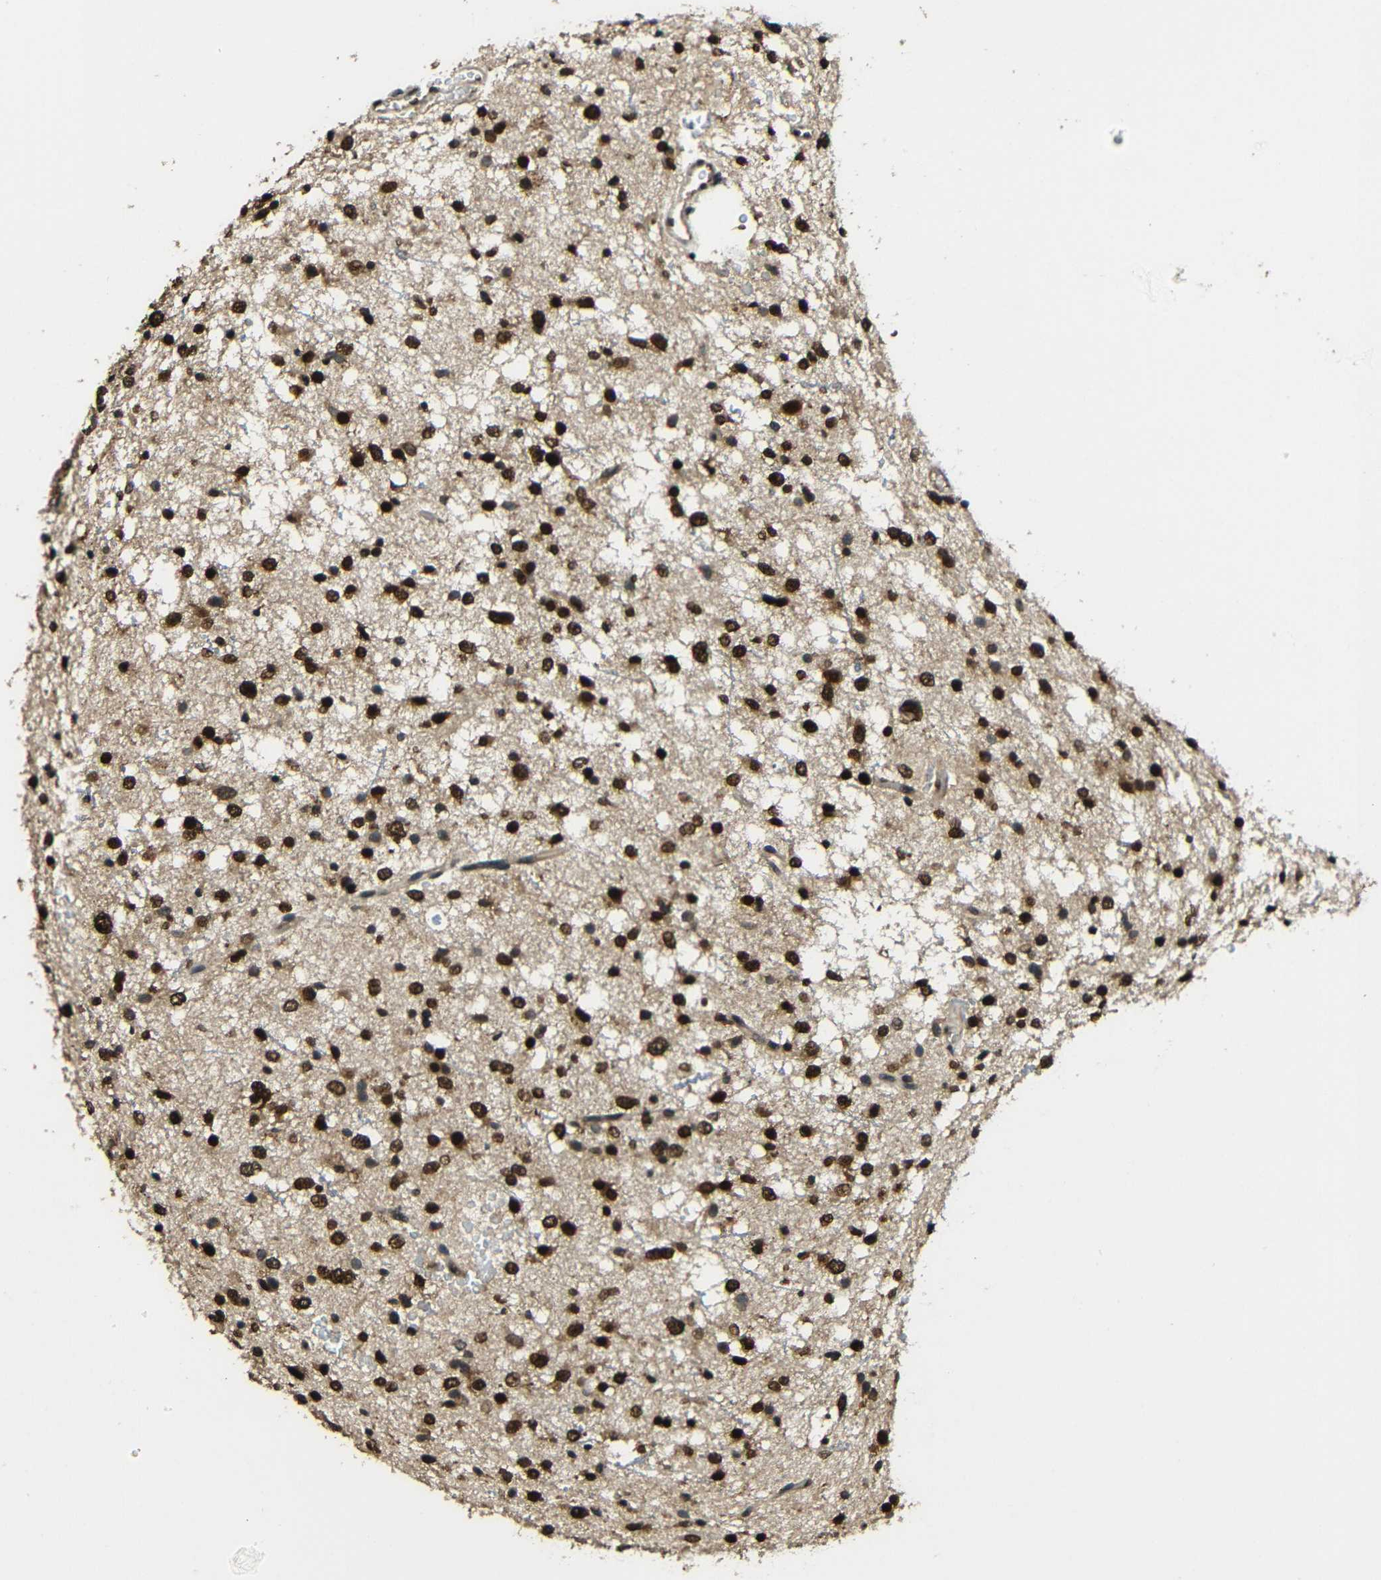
{"staining": {"intensity": "strong", "quantity": ">75%", "location": "cytoplasmic/membranous,nuclear"}, "tissue": "glioma", "cell_type": "Tumor cells", "image_type": "cancer", "snomed": [{"axis": "morphology", "description": "Glioma, malignant, Low grade"}, {"axis": "topography", "description": "Brain"}], "caption": "Human glioma stained with a protein marker demonstrates strong staining in tumor cells.", "gene": "PSIP1", "patient": {"sex": "female", "age": 37}}